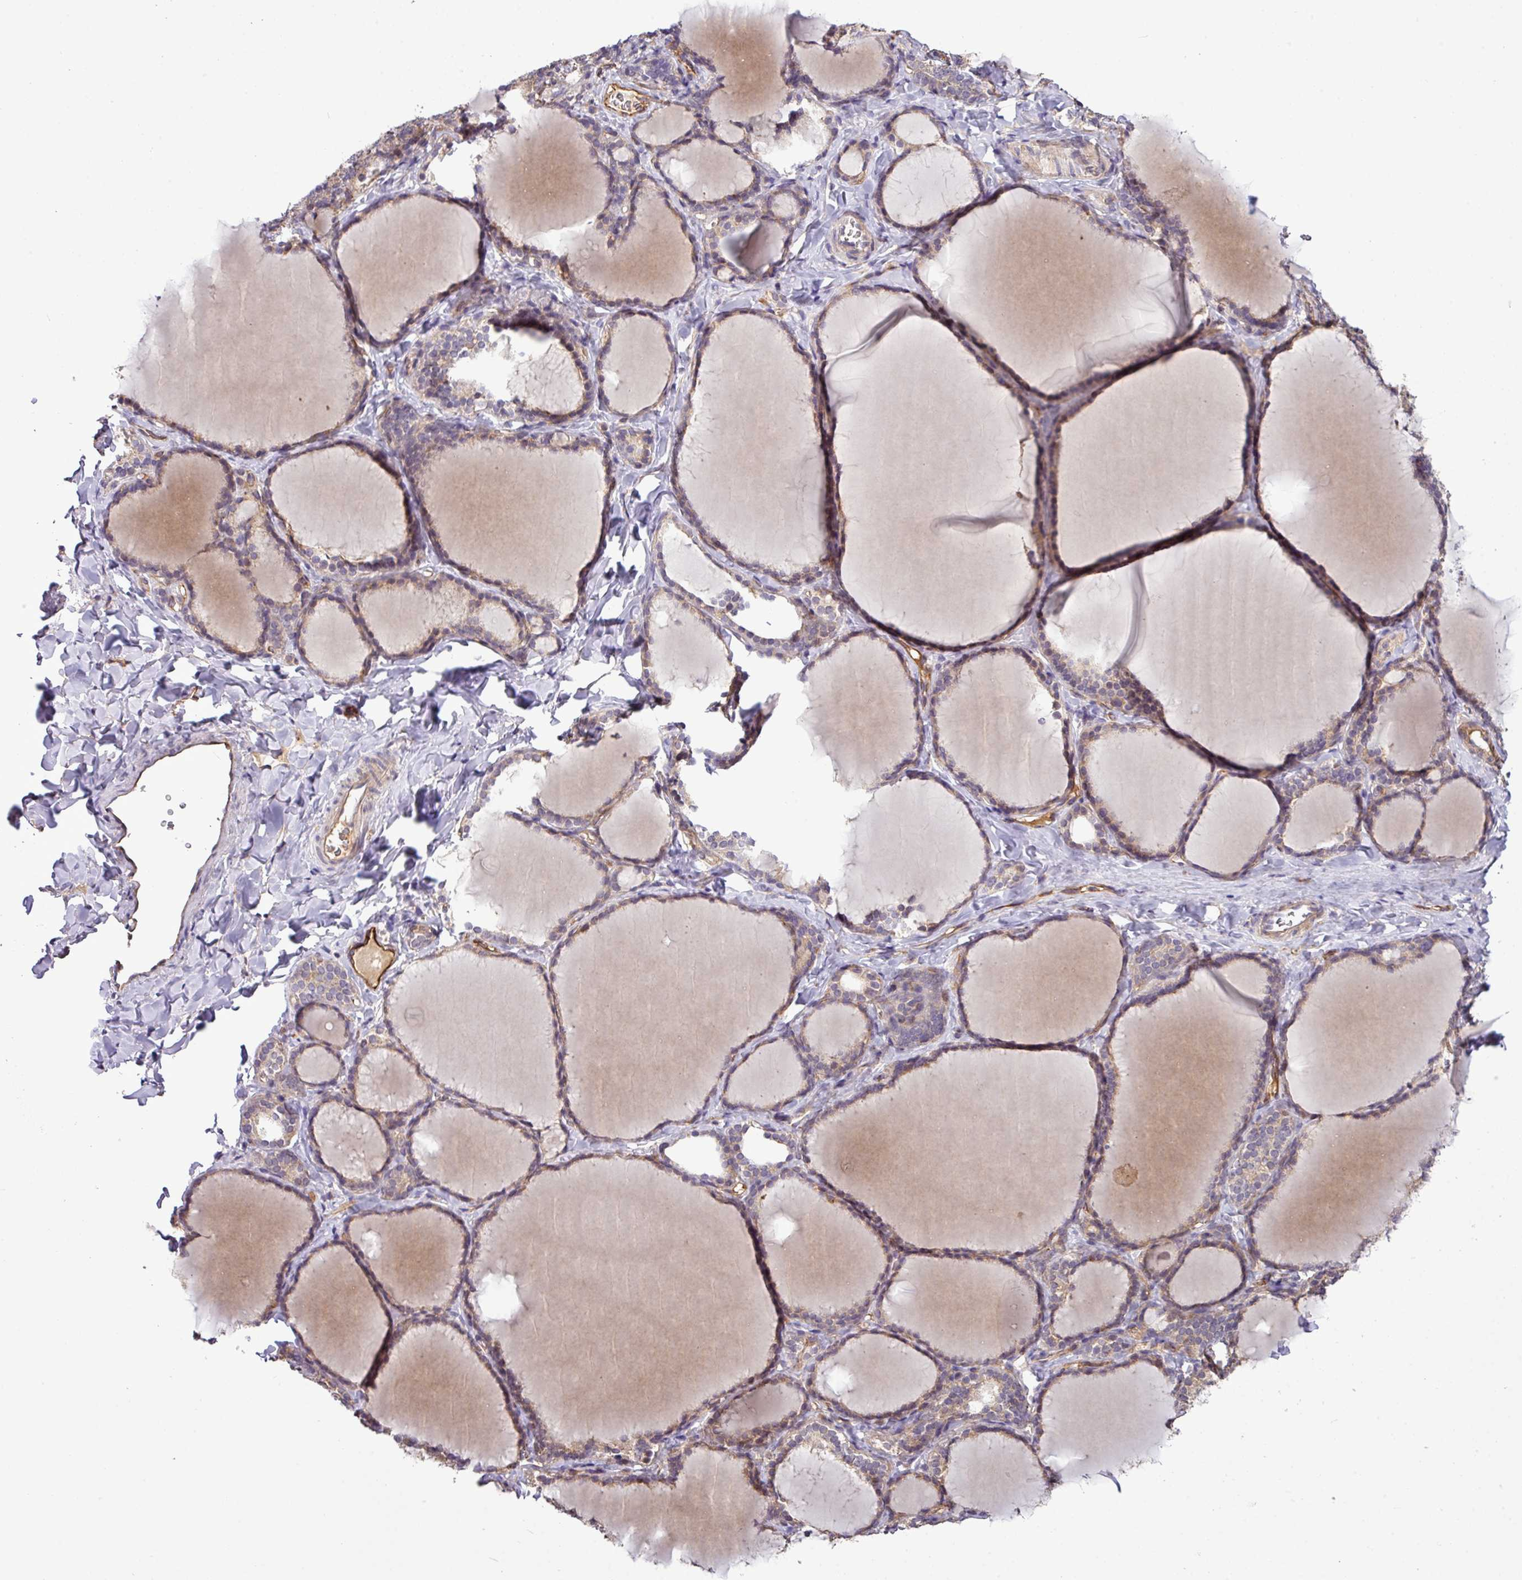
{"staining": {"intensity": "moderate", "quantity": ">75%", "location": "cytoplasmic/membranous"}, "tissue": "thyroid gland", "cell_type": "Glandular cells", "image_type": "normal", "snomed": [{"axis": "morphology", "description": "Normal tissue, NOS"}, {"axis": "topography", "description": "Thyroid gland"}], "caption": "Protein analysis of unremarkable thyroid gland exhibits moderate cytoplasmic/membranous staining in about >75% of glandular cells.", "gene": "XIAP", "patient": {"sex": "female", "age": 31}}